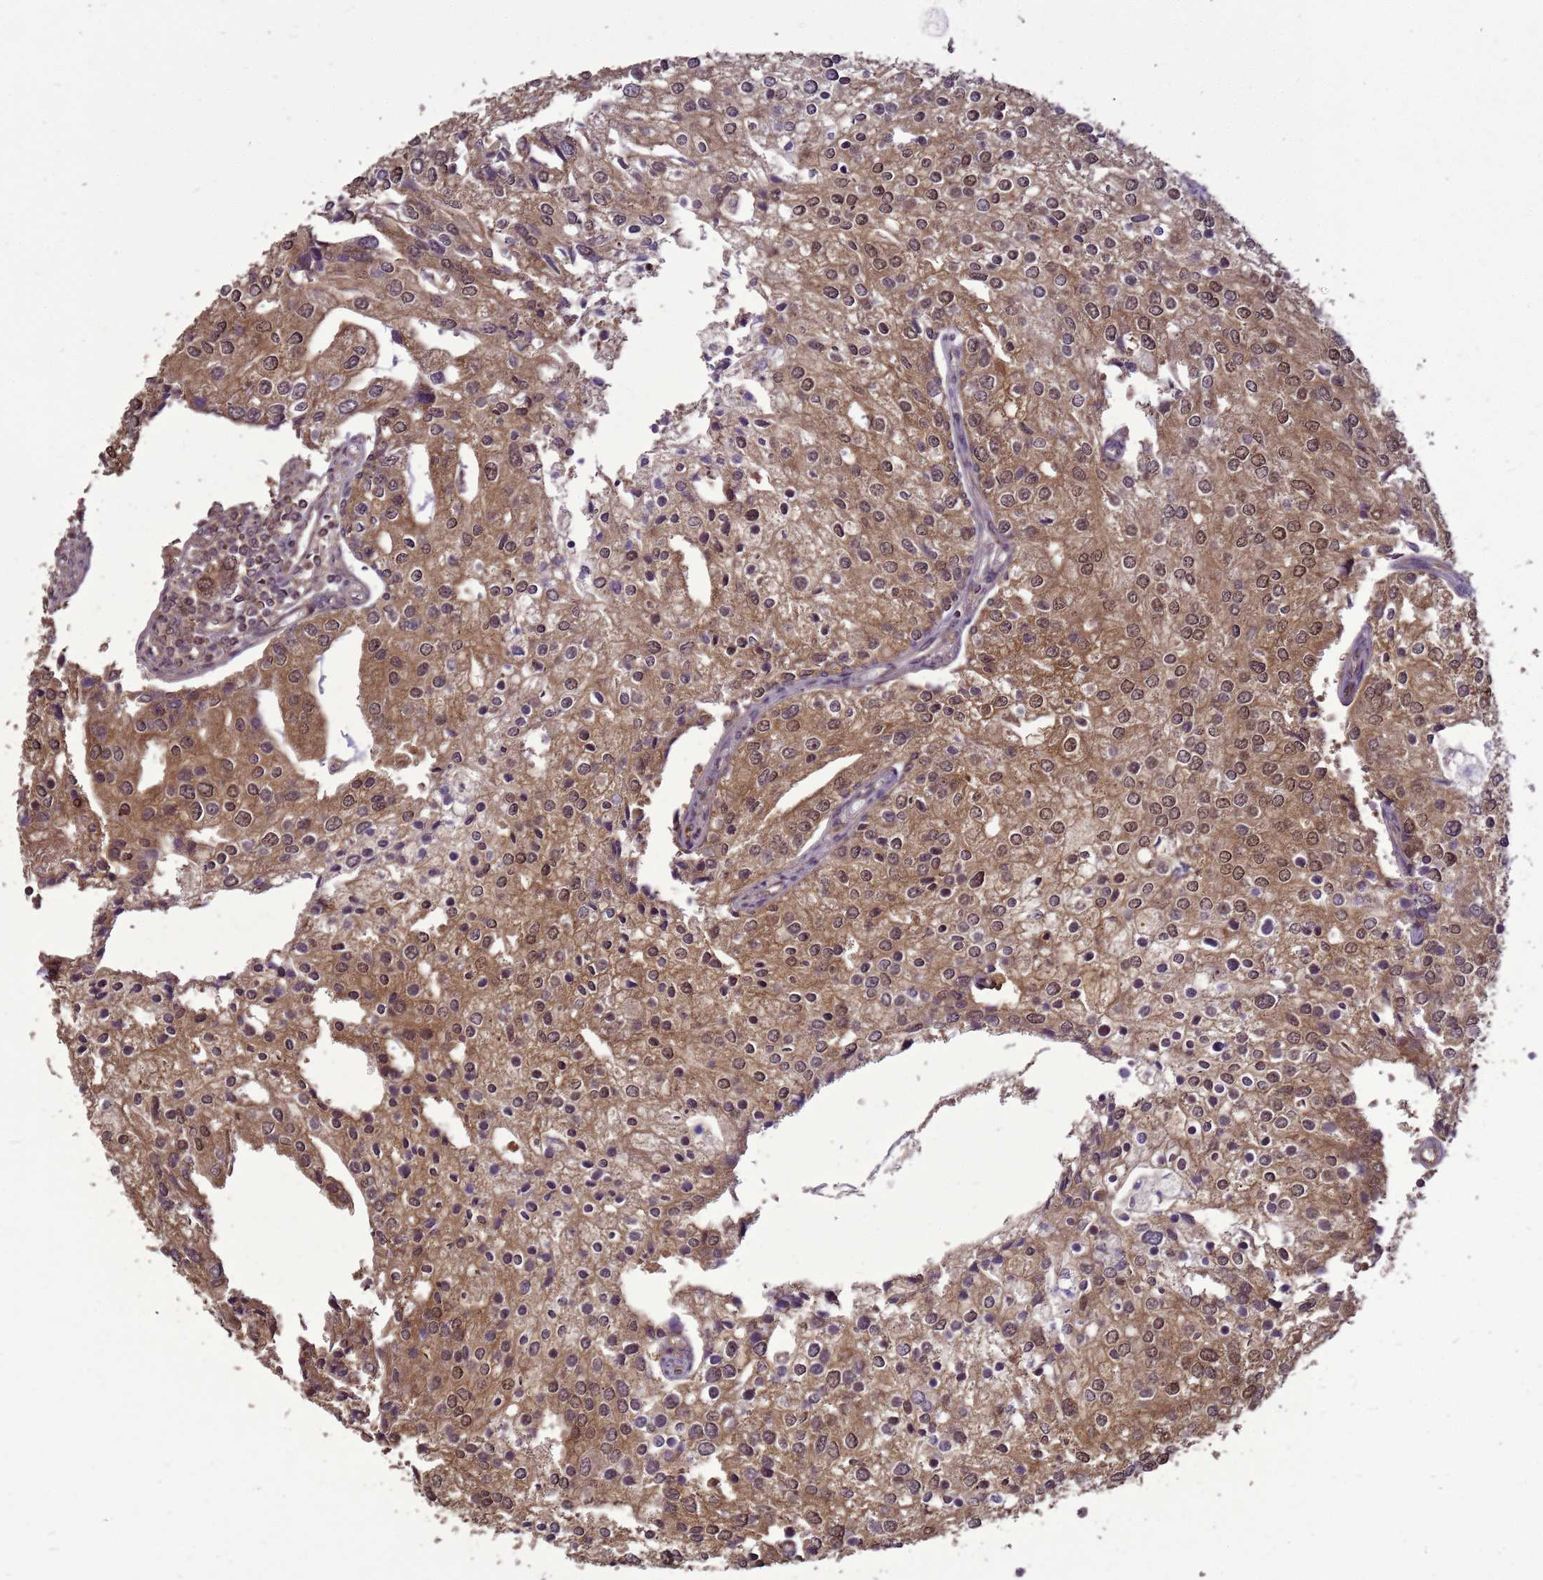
{"staining": {"intensity": "strong", "quantity": ">75%", "location": "cytoplasmic/membranous,nuclear"}, "tissue": "prostate cancer", "cell_type": "Tumor cells", "image_type": "cancer", "snomed": [{"axis": "morphology", "description": "Adenocarcinoma, High grade"}, {"axis": "topography", "description": "Prostate"}], "caption": "The immunohistochemical stain shows strong cytoplasmic/membranous and nuclear staining in tumor cells of prostate adenocarcinoma (high-grade) tissue.", "gene": "CRBN", "patient": {"sex": "male", "age": 62}}